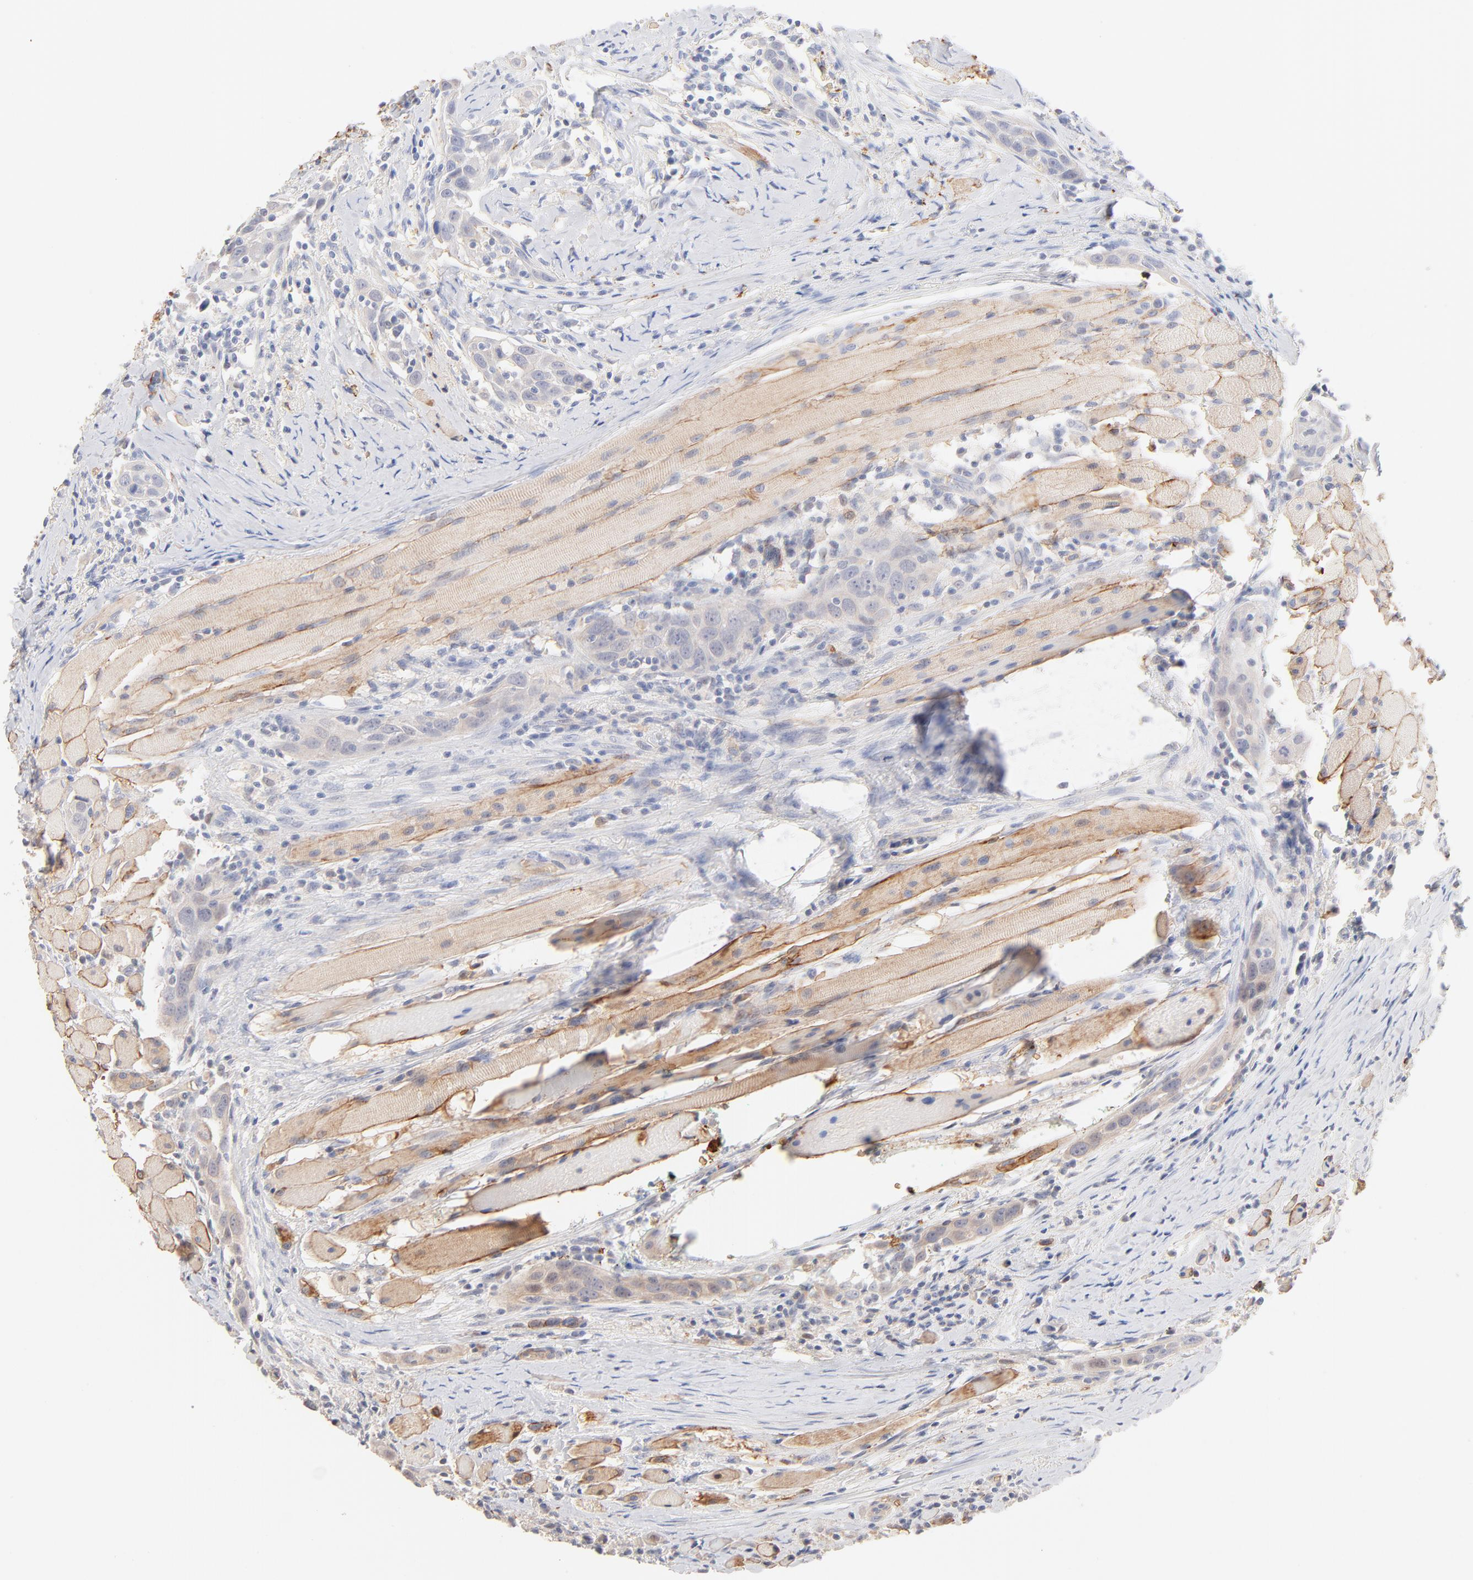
{"staining": {"intensity": "negative", "quantity": "none", "location": "none"}, "tissue": "head and neck cancer", "cell_type": "Tumor cells", "image_type": "cancer", "snomed": [{"axis": "morphology", "description": "Squamous cell carcinoma, NOS"}, {"axis": "topography", "description": "Oral tissue"}, {"axis": "topography", "description": "Head-Neck"}], "caption": "Immunohistochemical staining of head and neck cancer (squamous cell carcinoma) displays no significant positivity in tumor cells. (DAB (3,3'-diaminobenzidine) IHC with hematoxylin counter stain).", "gene": "SPTB", "patient": {"sex": "female", "age": 50}}